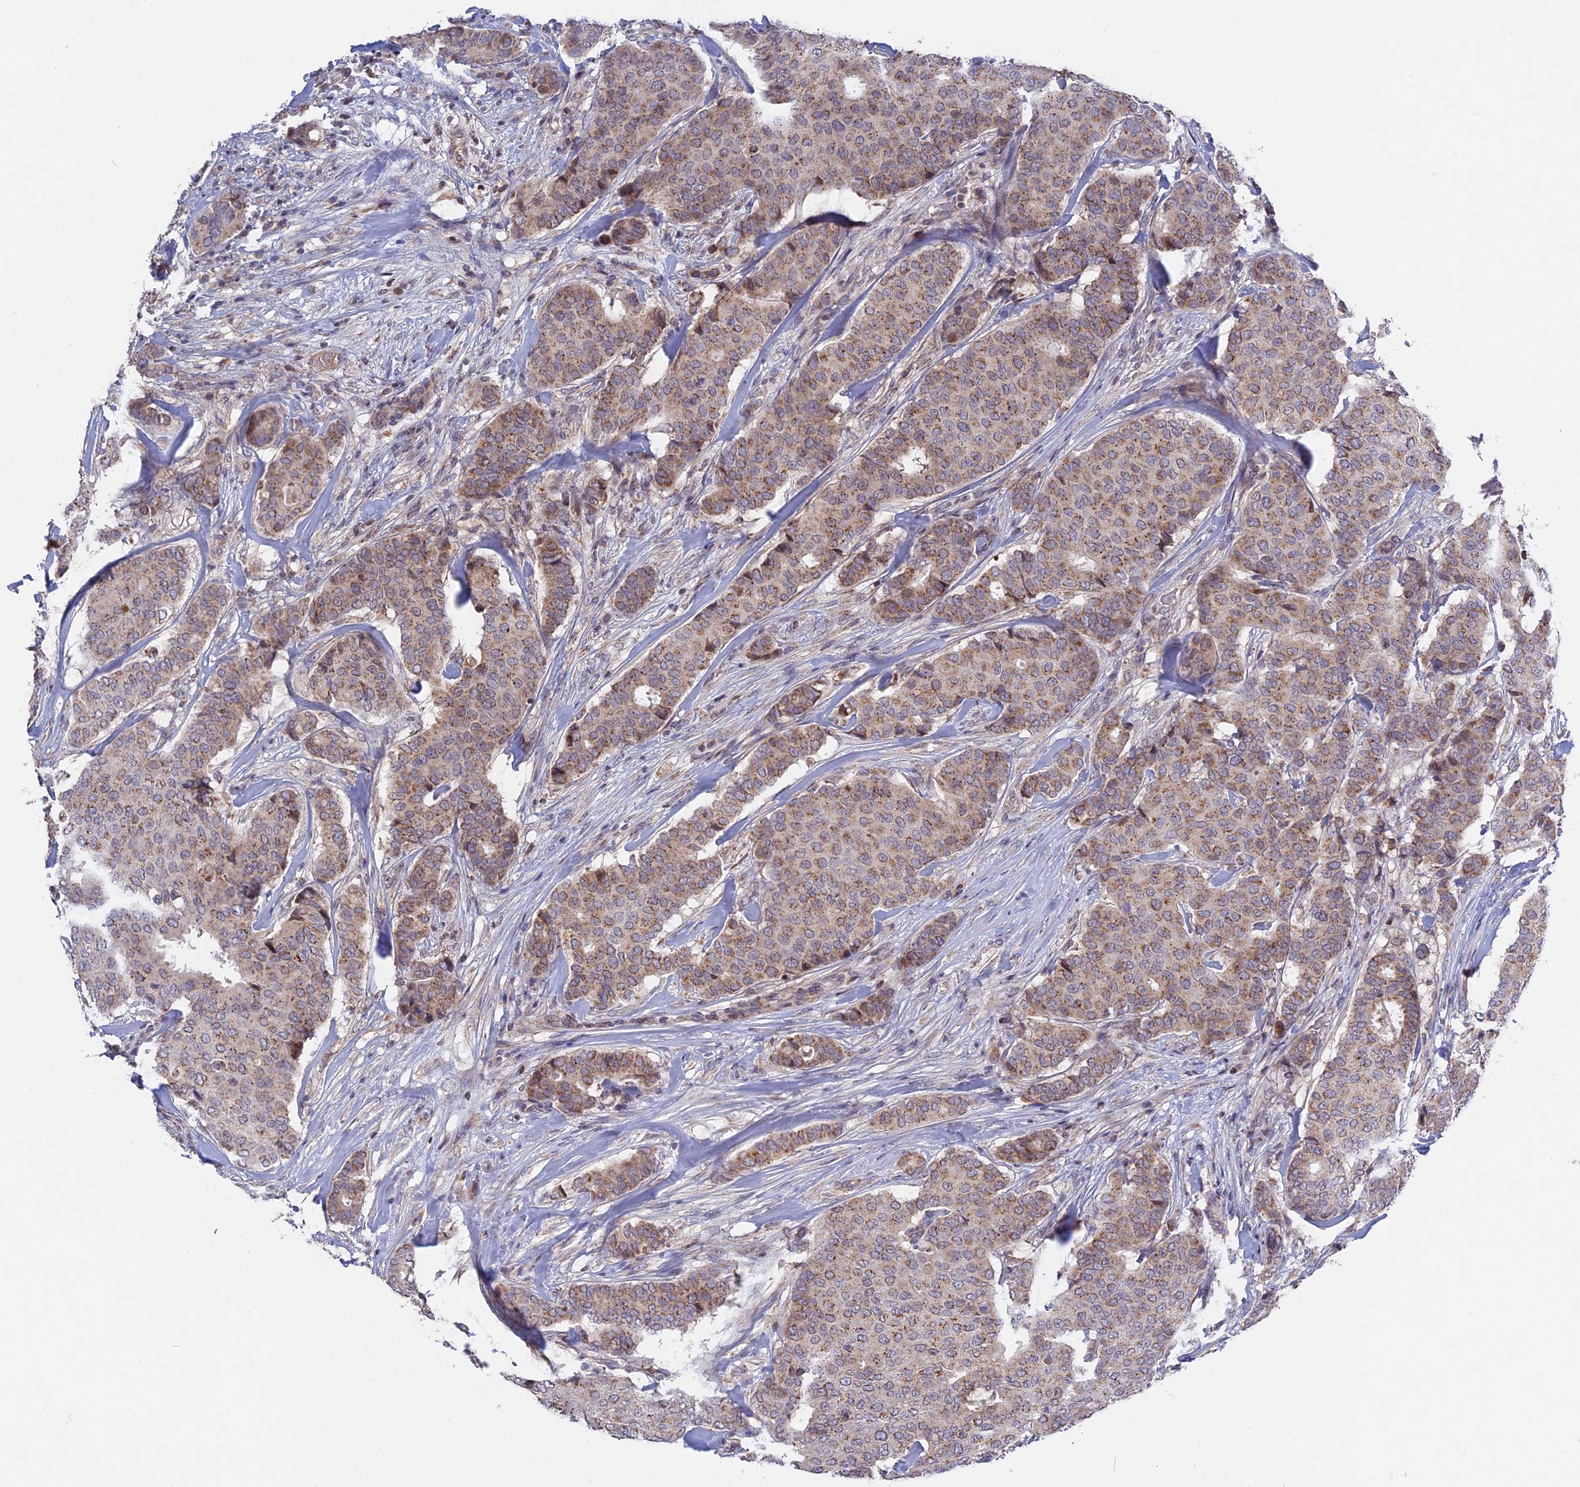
{"staining": {"intensity": "weak", "quantity": ">75%", "location": "cytoplasmic/membranous"}, "tissue": "breast cancer", "cell_type": "Tumor cells", "image_type": "cancer", "snomed": [{"axis": "morphology", "description": "Duct carcinoma"}, {"axis": "topography", "description": "Breast"}], "caption": "Immunohistochemical staining of breast cancer exhibits weak cytoplasmic/membranous protein staining in about >75% of tumor cells.", "gene": "MPV17L", "patient": {"sex": "female", "age": 75}}